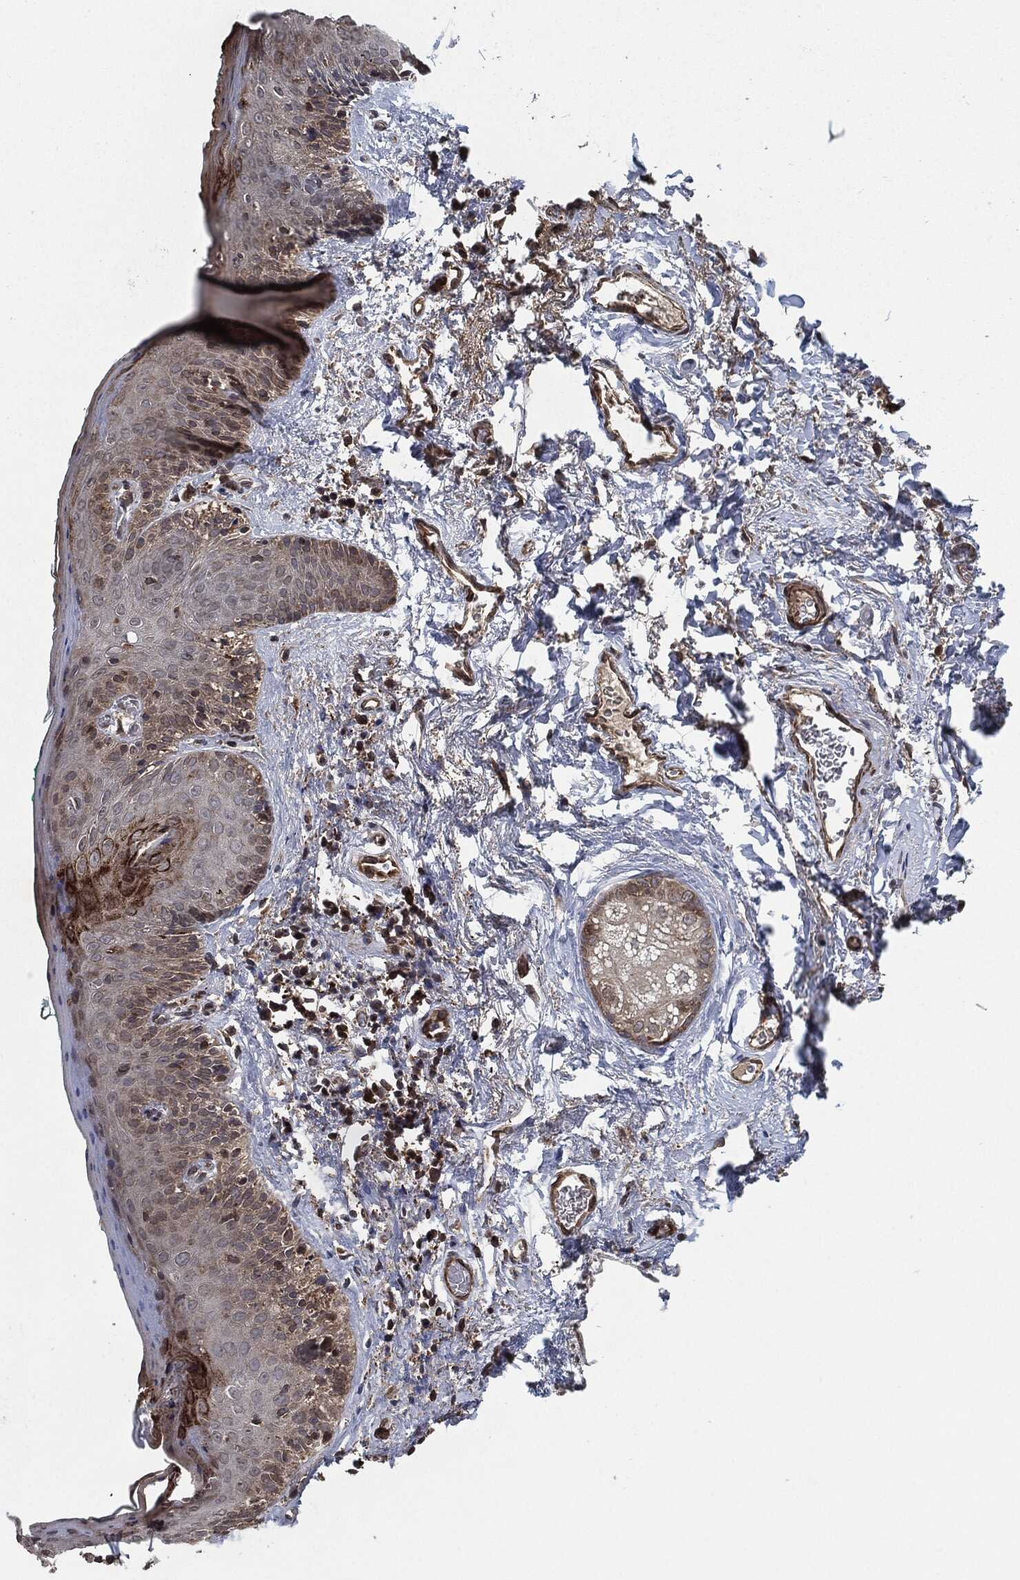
{"staining": {"intensity": "moderate", "quantity": "<25%", "location": "cytoplasmic/membranous"}, "tissue": "vagina", "cell_type": "Squamous epithelial cells", "image_type": "normal", "snomed": [{"axis": "morphology", "description": "Normal tissue, NOS"}, {"axis": "topography", "description": "Vagina"}], "caption": "This is a histology image of immunohistochemistry staining of unremarkable vagina, which shows moderate expression in the cytoplasmic/membranous of squamous epithelial cells.", "gene": "UBR1", "patient": {"sex": "female", "age": 66}}